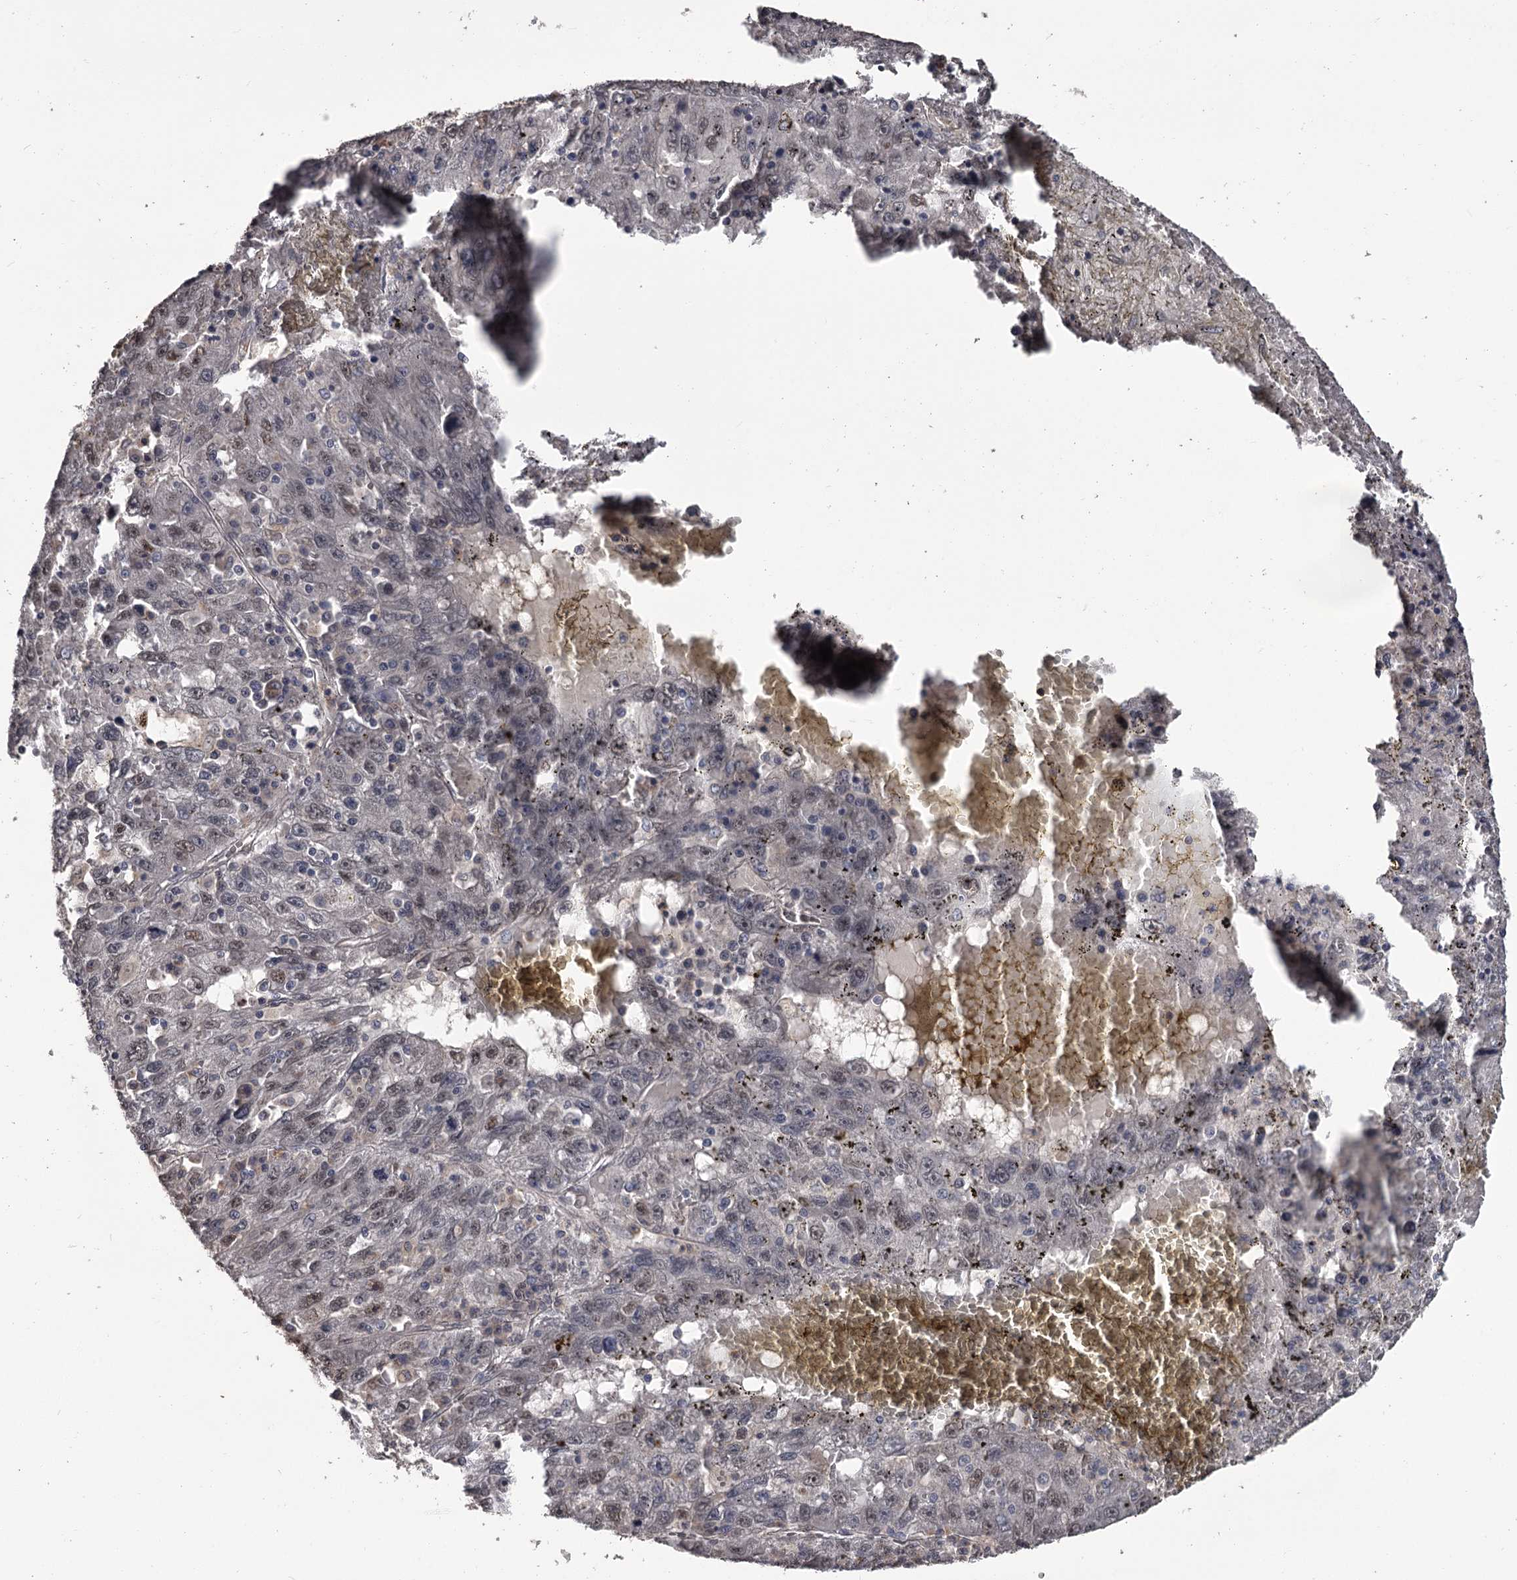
{"staining": {"intensity": "weak", "quantity": "<25%", "location": "nuclear"}, "tissue": "liver cancer", "cell_type": "Tumor cells", "image_type": "cancer", "snomed": [{"axis": "morphology", "description": "Carcinoma, Hepatocellular, NOS"}, {"axis": "topography", "description": "Liver"}], "caption": "IHC histopathology image of neoplastic tissue: hepatocellular carcinoma (liver) stained with DAB (3,3'-diaminobenzidine) shows no significant protein positivity in tumor cells.", "gene": "PRPF40B", "patient": {"sex": "male", "age": 49}}